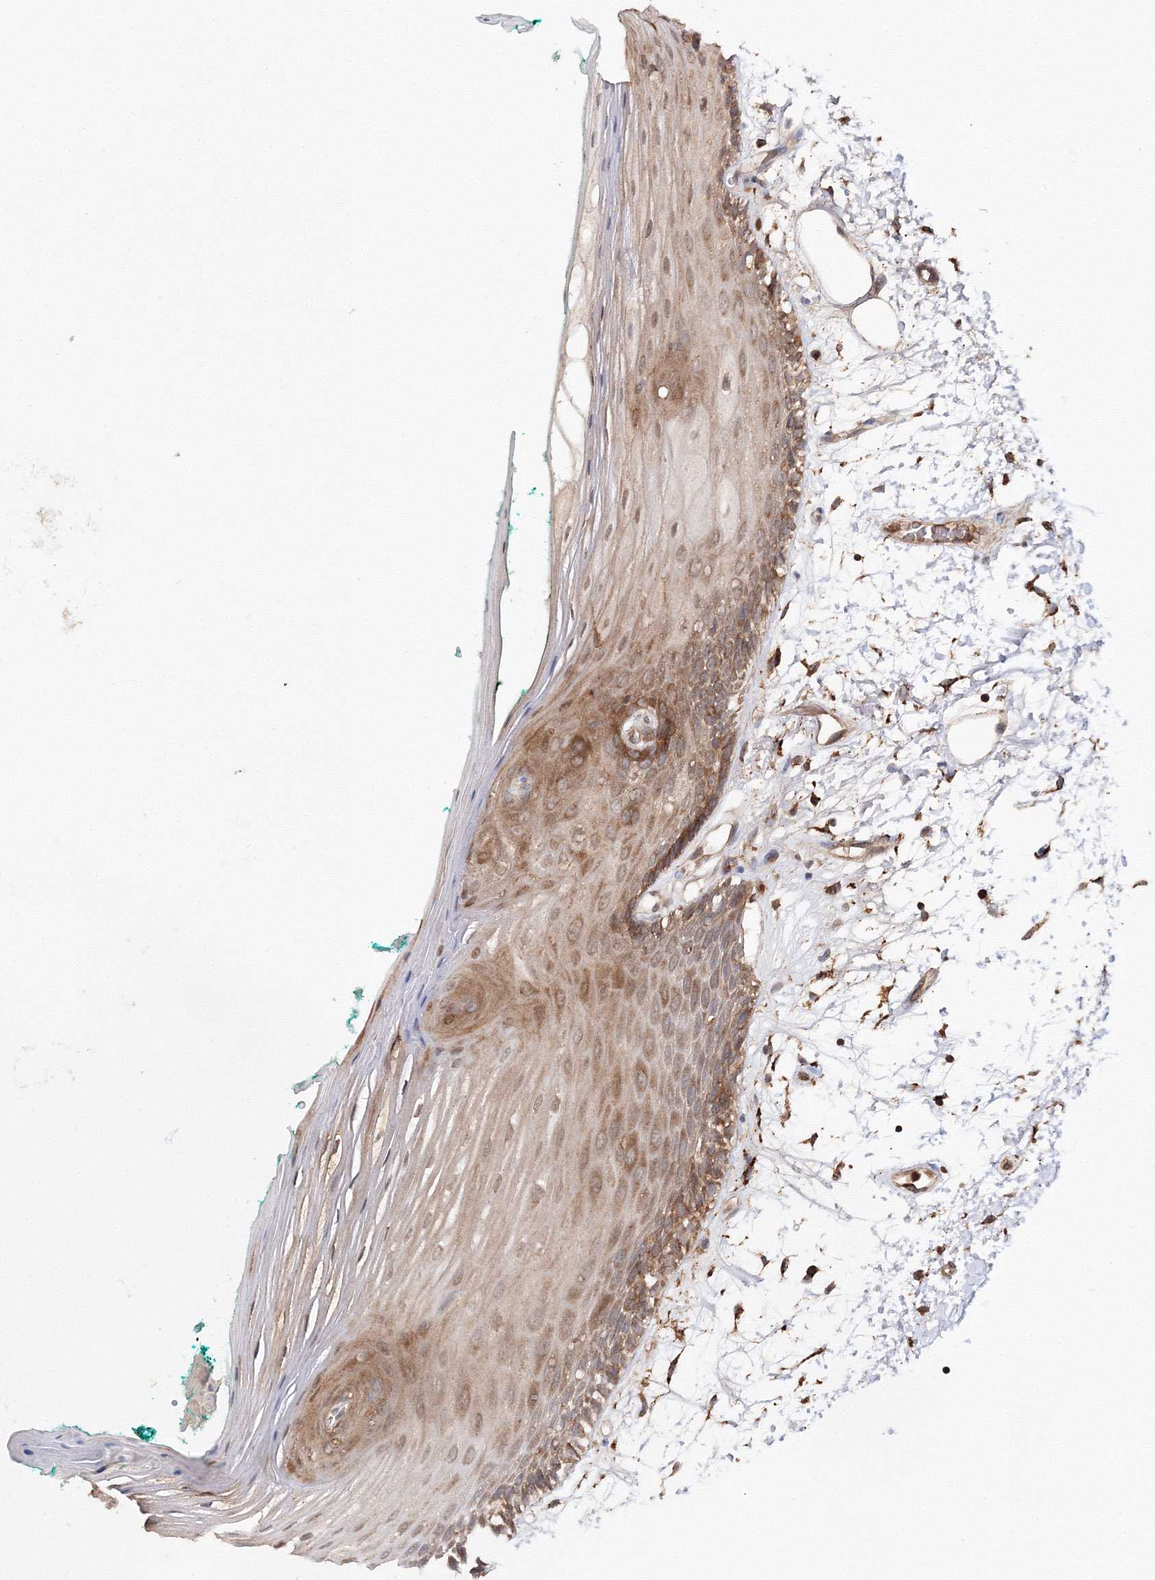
{"staining": {"intensity": "moderate", "quantity": ">75%", "location": "cytoplasmic/membranous"}, "tissue": "oral mucosa", "cell_type": "Squamous epithelial cells", "image_type": "normal", "snomed": [{"axis": "morphology", "description": "Normal tissue, NOS"}, {"axis": "topography", "description": "Skeletal muscle"}, {"axis": "topography", "description": "Oral tissue"}, {"axis": "topography", "description": "Peripheral nerve tissue"}], "caption": "Immunohistochemistry staining of unremarkable oral mucosa, which demonstrates medium levels of moderate cytoplasmic/membranous positivity in about >75% of squamous epithelial cells indicating moderate cytoplasmic/membranous protein expression. The staining was performed using DAB (3,3'-diaminobenzidine) (brown) for protein detection and nuclei were counterstained in hematoxylin (blue).", "gene": "DDO", "patient": {"sex": "female", "age": 84}}